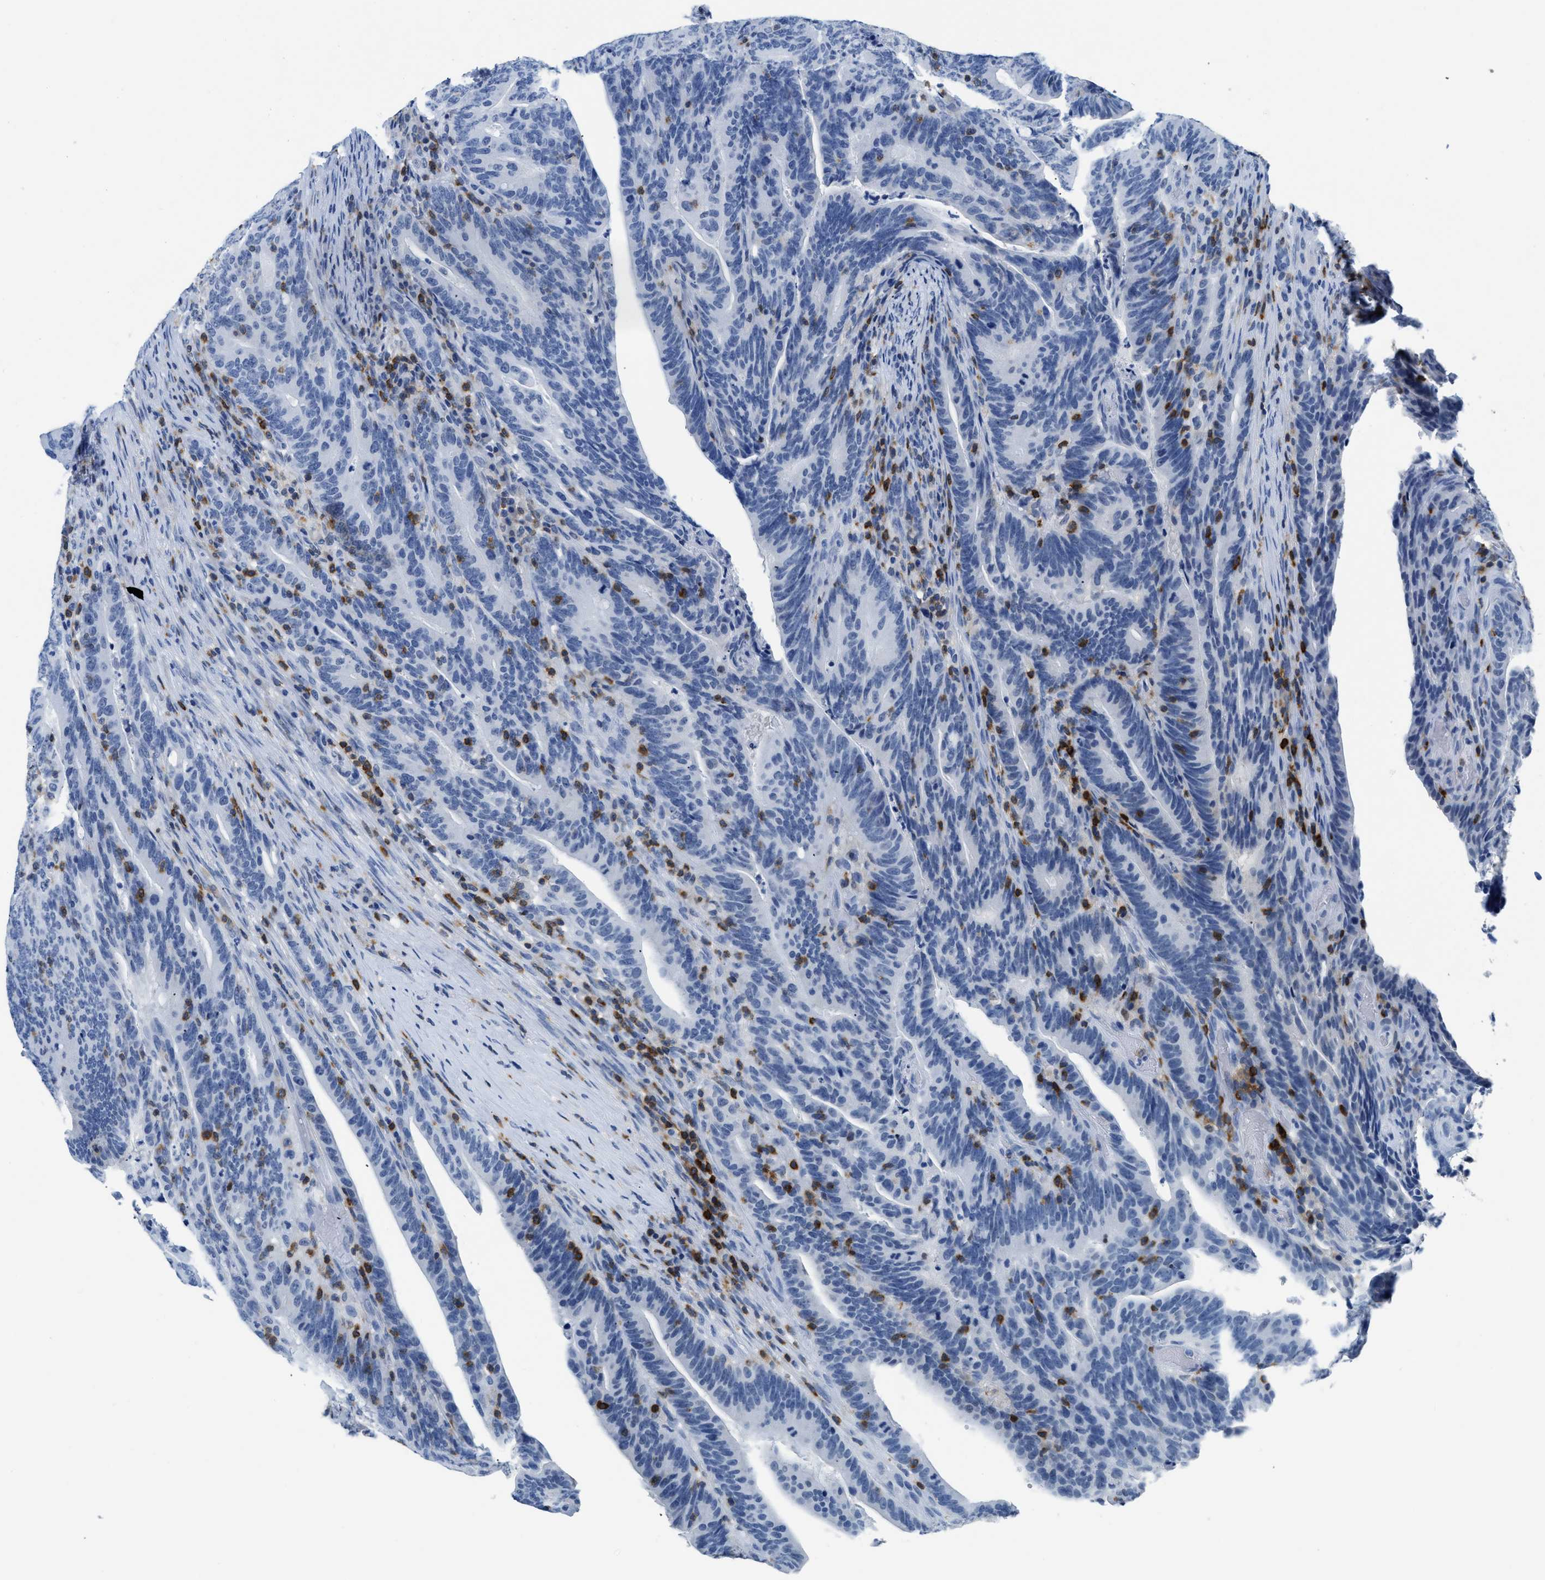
{"staining": {"intensity": "negative", "quantity": "none", "location": "none"}, "tissue": "colorectal cancer", "cell_type": "Tumor cells", "image_type": "cancer", "snomed": [{"axis": "morphology", "description": "Adenocarcinoma, NOS"}, {"axis": "topography", "description": "Colon"}], "caption": "This is an immunohistochemistry micrograph of colorectal cancer (adenocarcinoma). There is no staining in tumor cells.", "gene": "NFATC2", "patient": {"sex": "female", "age": 66}}